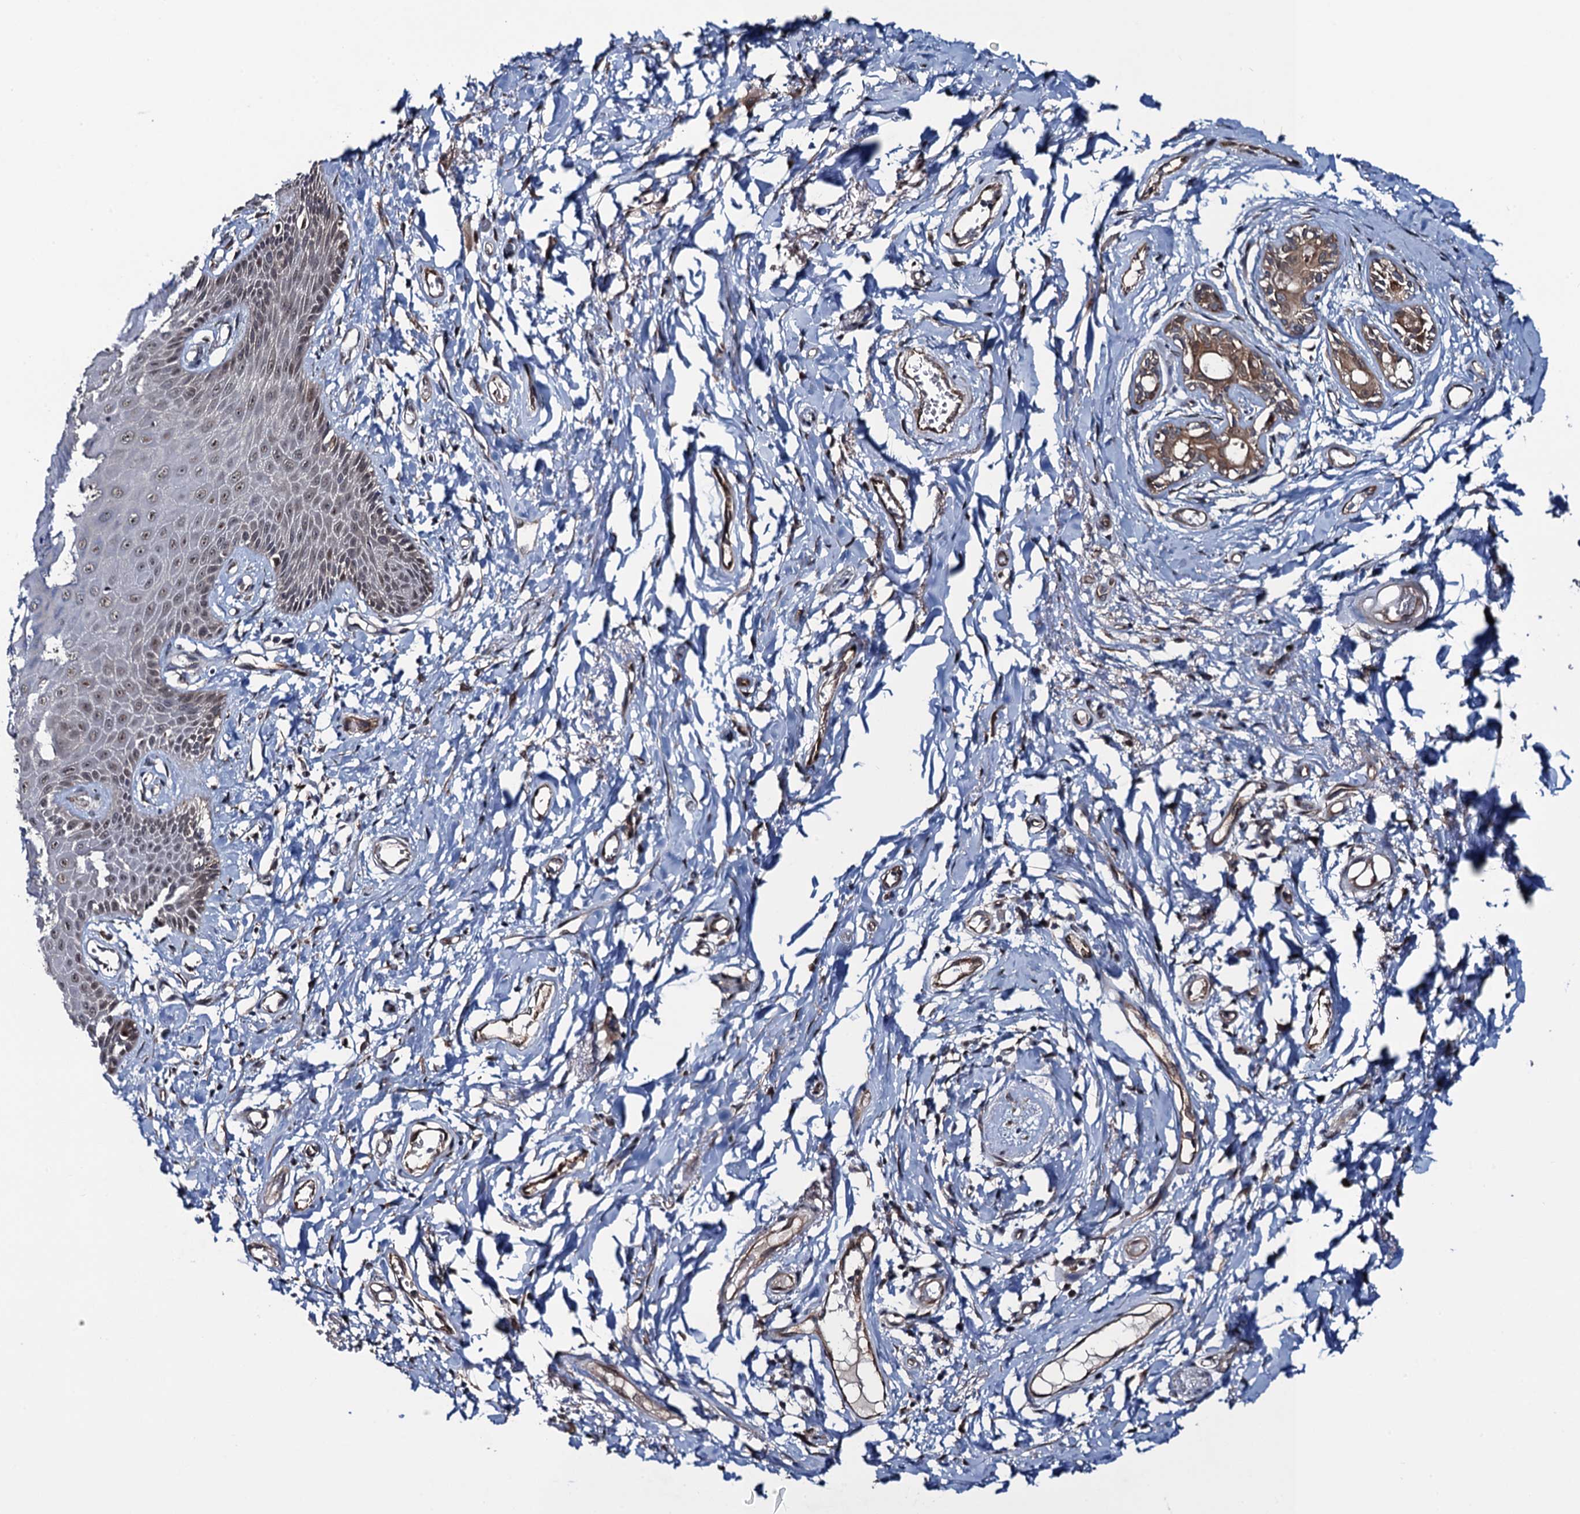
{"staining": {"intensity": "moderate", "quantity": "25%-75%", "location": "nuclear"}, "tissue": "skin", "cell_type": "Epidermal cells", "image_type": "normal", "snomed": [{"axis": "morphology", "description": "Normal tissue, NOS"}, {"axis": "topography", "description": "Anal"}], "caption": "A micrograph showing moderate nuclear expression in about 25%-75% of epidermal cells in normal skin, as visualized by brown immunohistochemical staining.", "gene": "EVX2", "patient": {"sex": "male", "age": 78}}